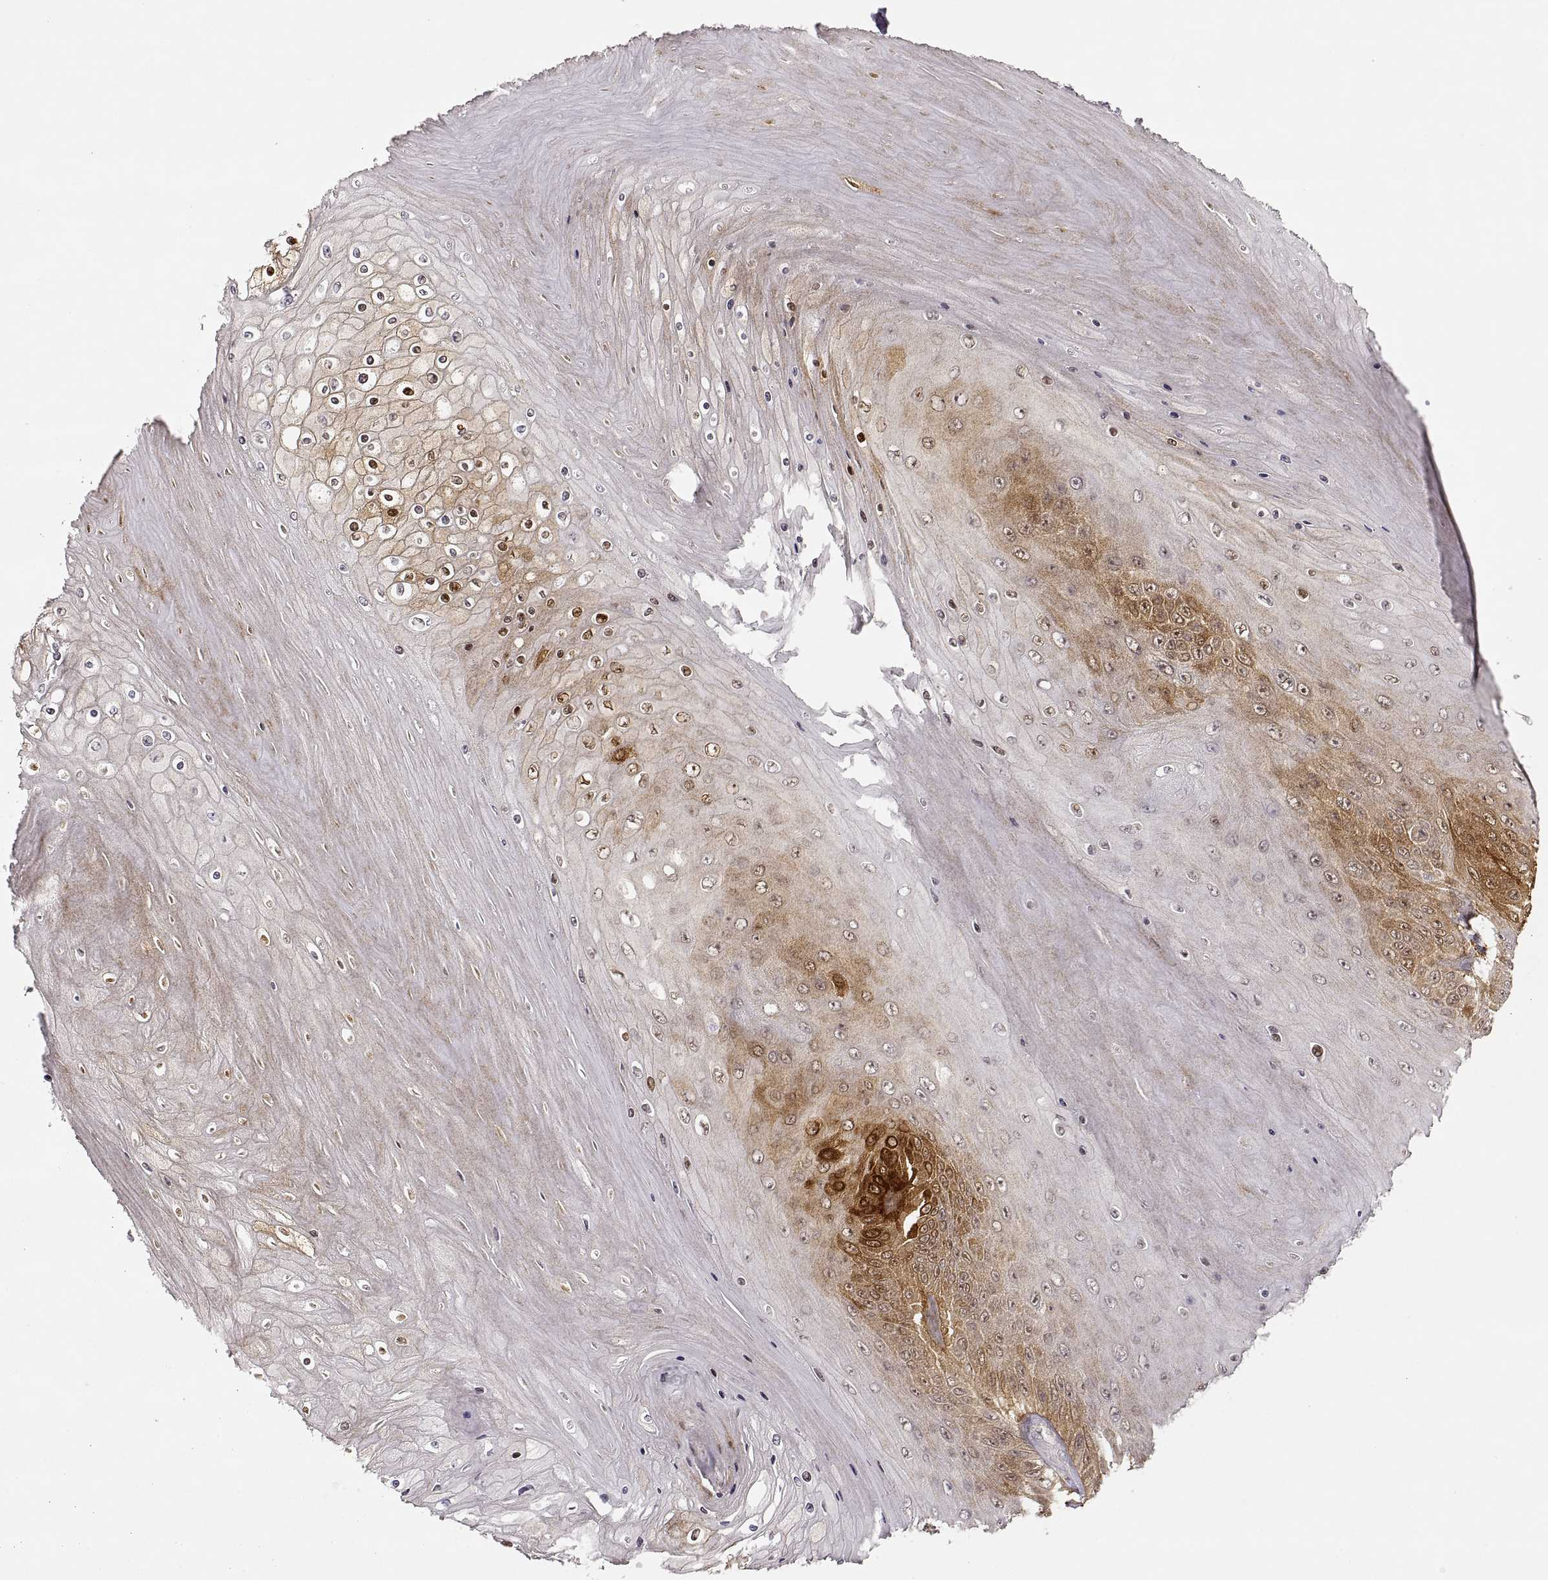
{"staining": {"intensity": "strong", "quantity": "25%-75%", "location": "cytoplasmic/membranous"}, "tissue": "skin cancer", "cell_type": "Tumor cells", "image_type": "cancer", "snomed": [{"axis": "morphology", "description": "Squamous cell carcinoma, NOS"}, {"axis": "topography", "description": "Skin"}], "caption": "Skin cancer (squamous cell carcinoma) tissue reveals strong cytoplasmic/membranous expression in approximately 25%-75% of tumor cells, visualized by immunohistochemistry.", "gene": "LAMC2", "patient": {"sex": "male", "age": 62}}